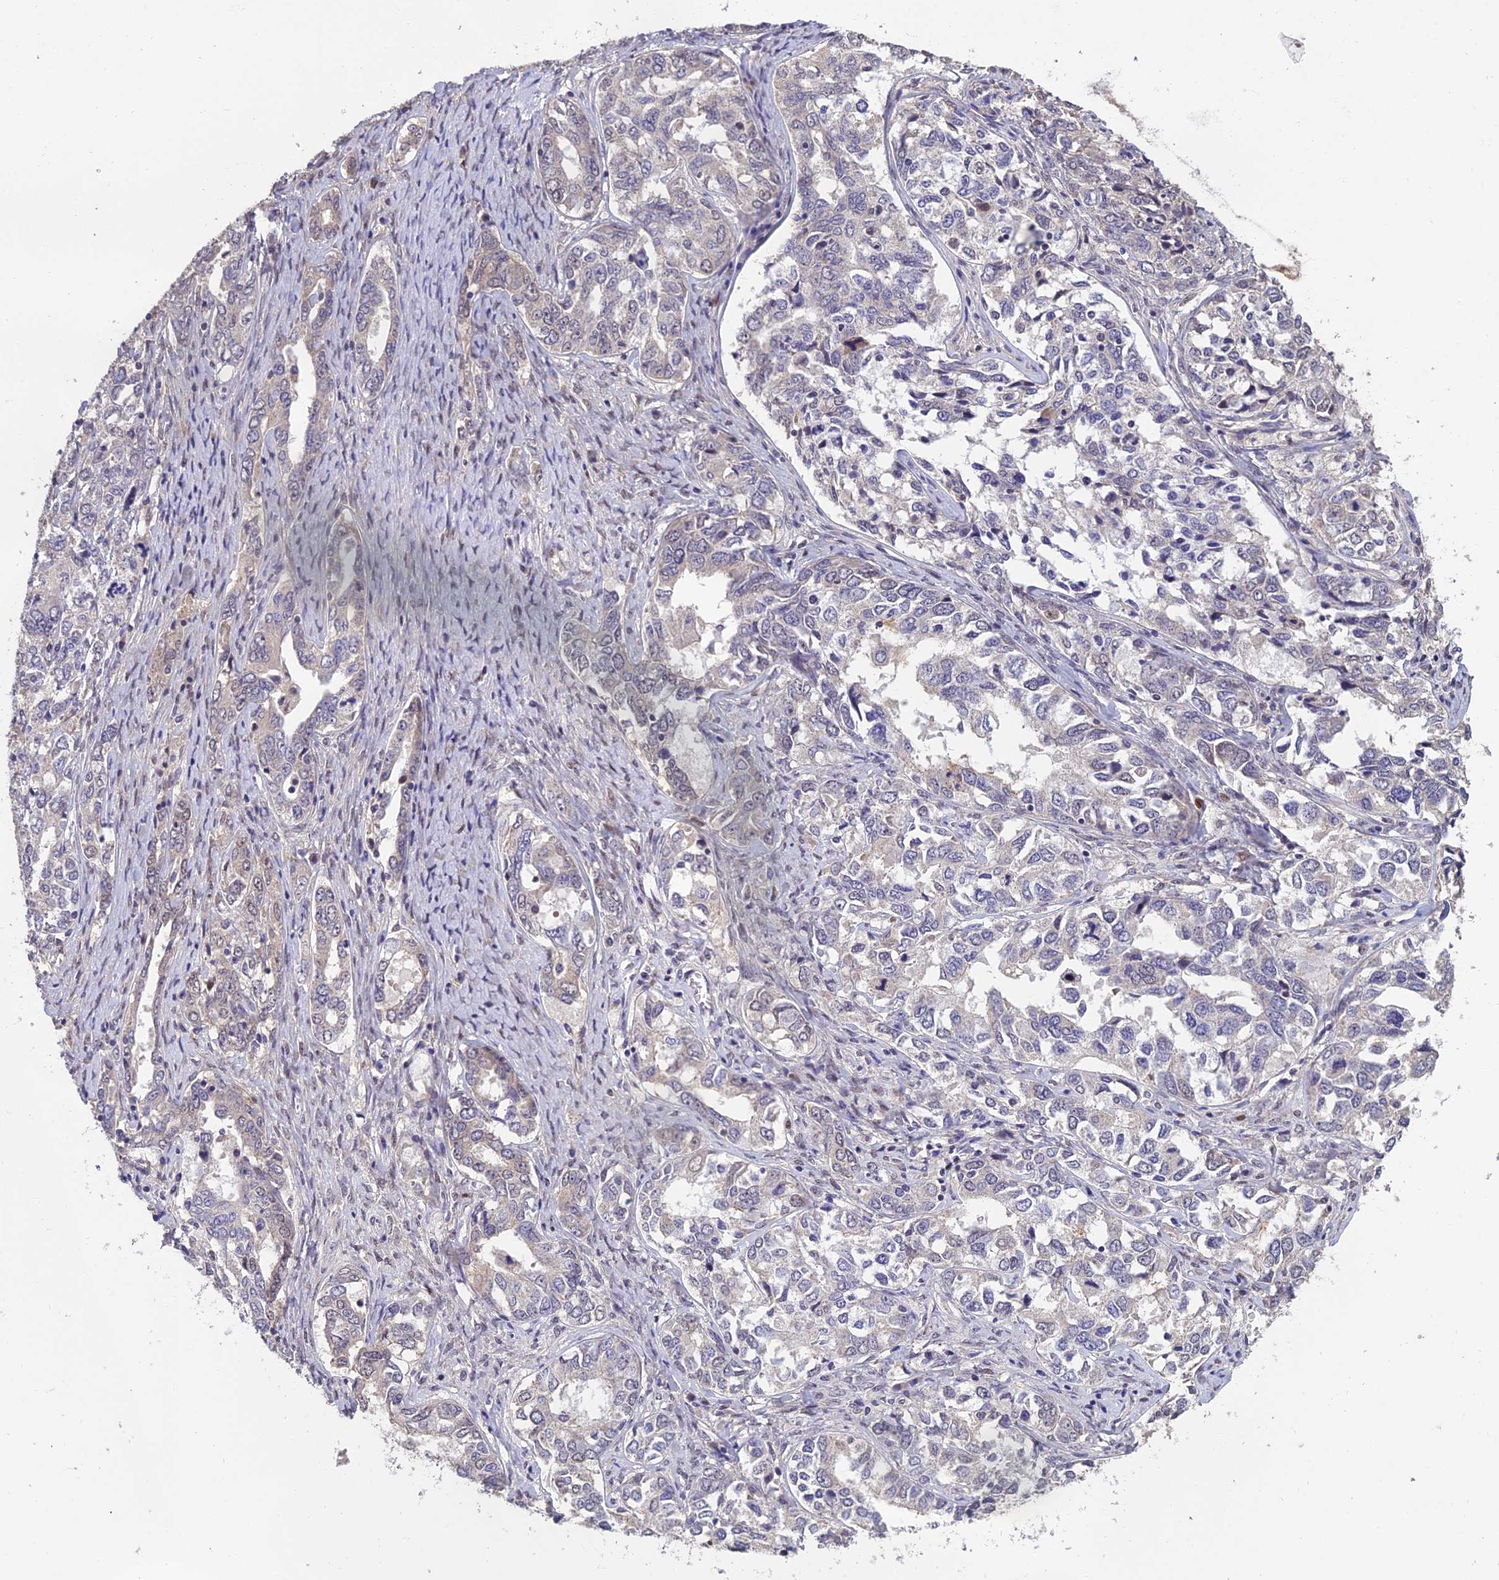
{"staining": {"intensity": "negative", "quantity": "none", "location": "none"}, "tissue": "ovarian cancer", "cell_type": "Tumor cells", "image_type": "cancer", "snomed": [{"axis": "morphology", "description": "Carcinoma, endometroid"}, {"axis": "topography", "description": "Ovary"}], "caption": "Micrograph shows no significant protein positivity in tumor cells of ovarian endometroid carcinoma.", "gene": "GRWD1", "patient": {"sex": "female", "age": 62}}